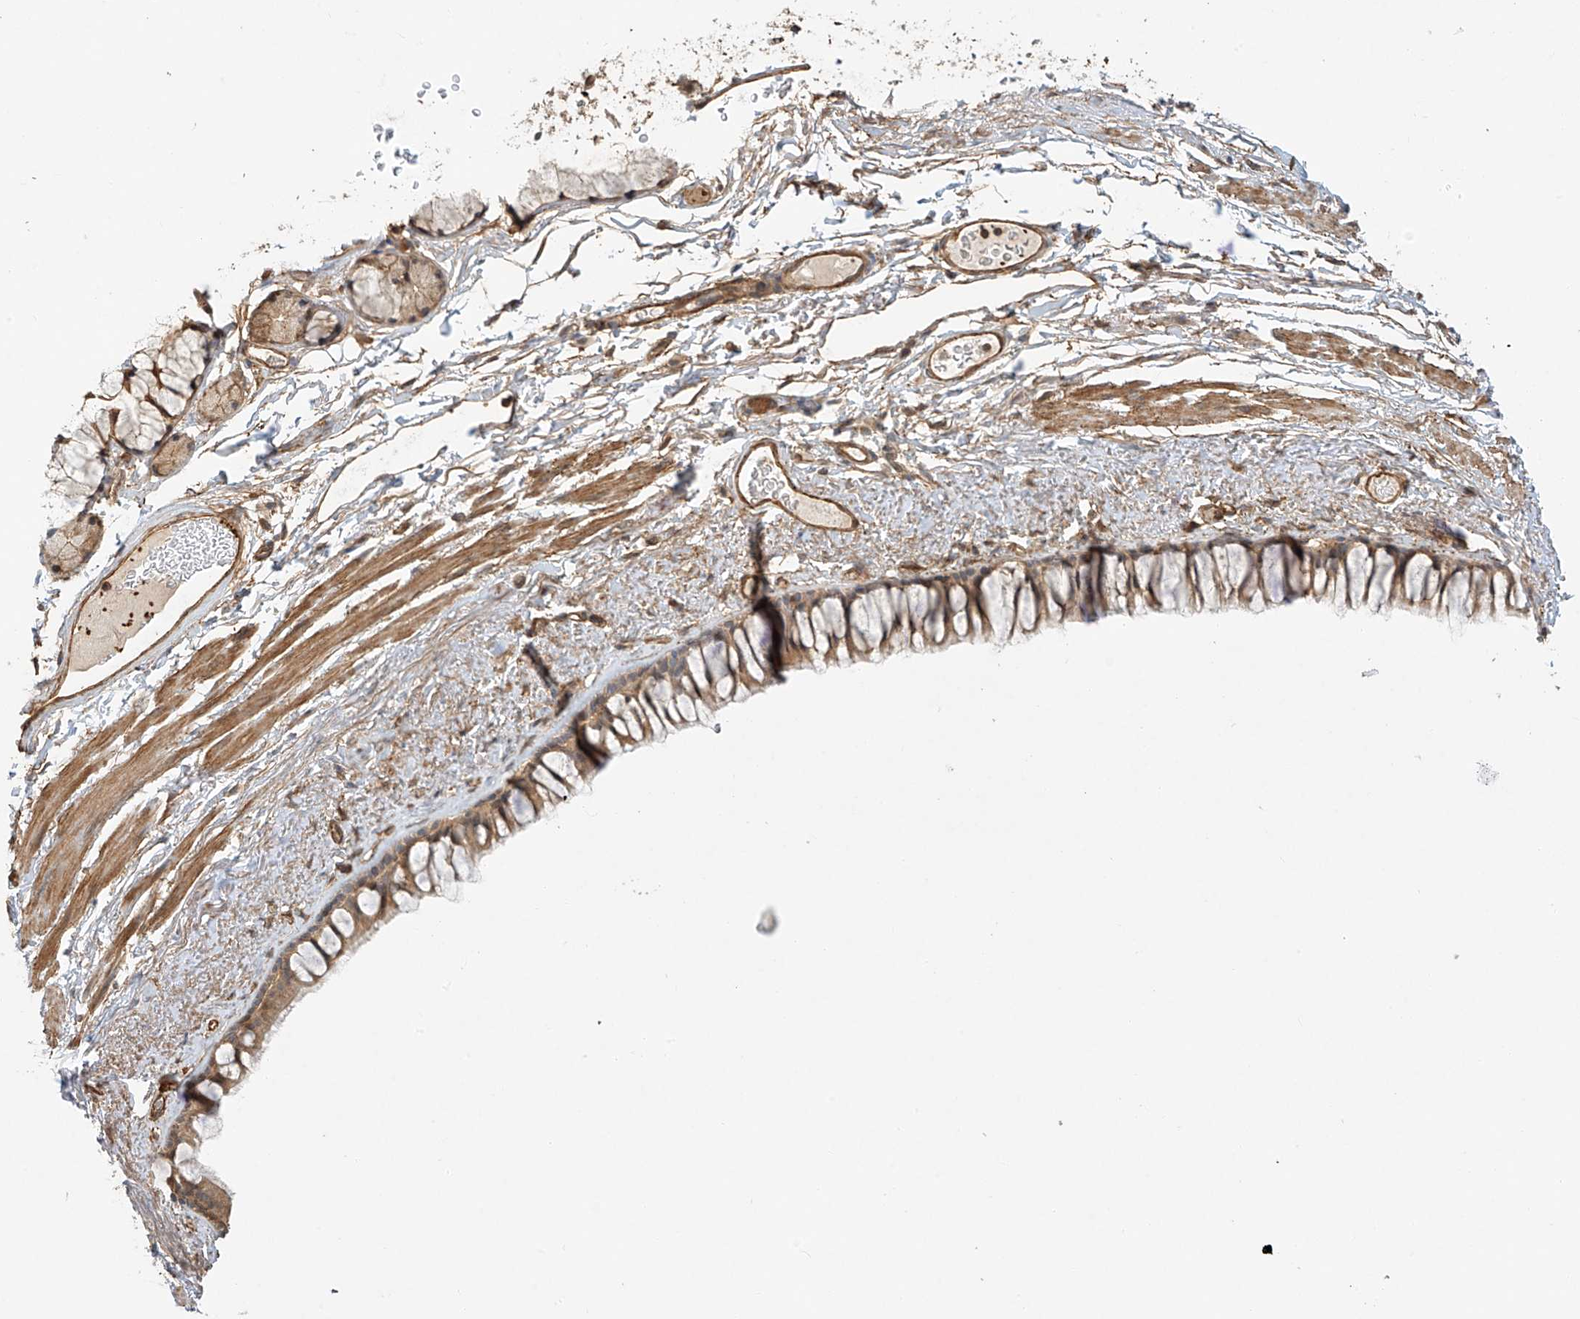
{"staining": {"intensity": "moderate", "quantity": ">75%", "location": "cytoplasmic/membranous"}, "tissue": "bronchus", "cell_type": "Respiratory epithelial cells", "image_type": "normal", "snomed": [{"axis": "morphology", "description": "Normal tissue, NOS"}, {"axis": "topography", "description": "Cartilage tissue"}, {"axis": "topography", "description": "Bronchus"}], "caption": "High-magnification brightfield microscopy of unremarkable bronchus stained with DAB (3,3'-diaminobenzidine) (brown) and counterstained with hematoxylin (blue). respiratory epithelial cells exhibit moderate cytoplasmic/membranous positivity is identified in about>75% of cells.", "gene": "CSMD3", "patient": {"sex": "female", "age": 73}}